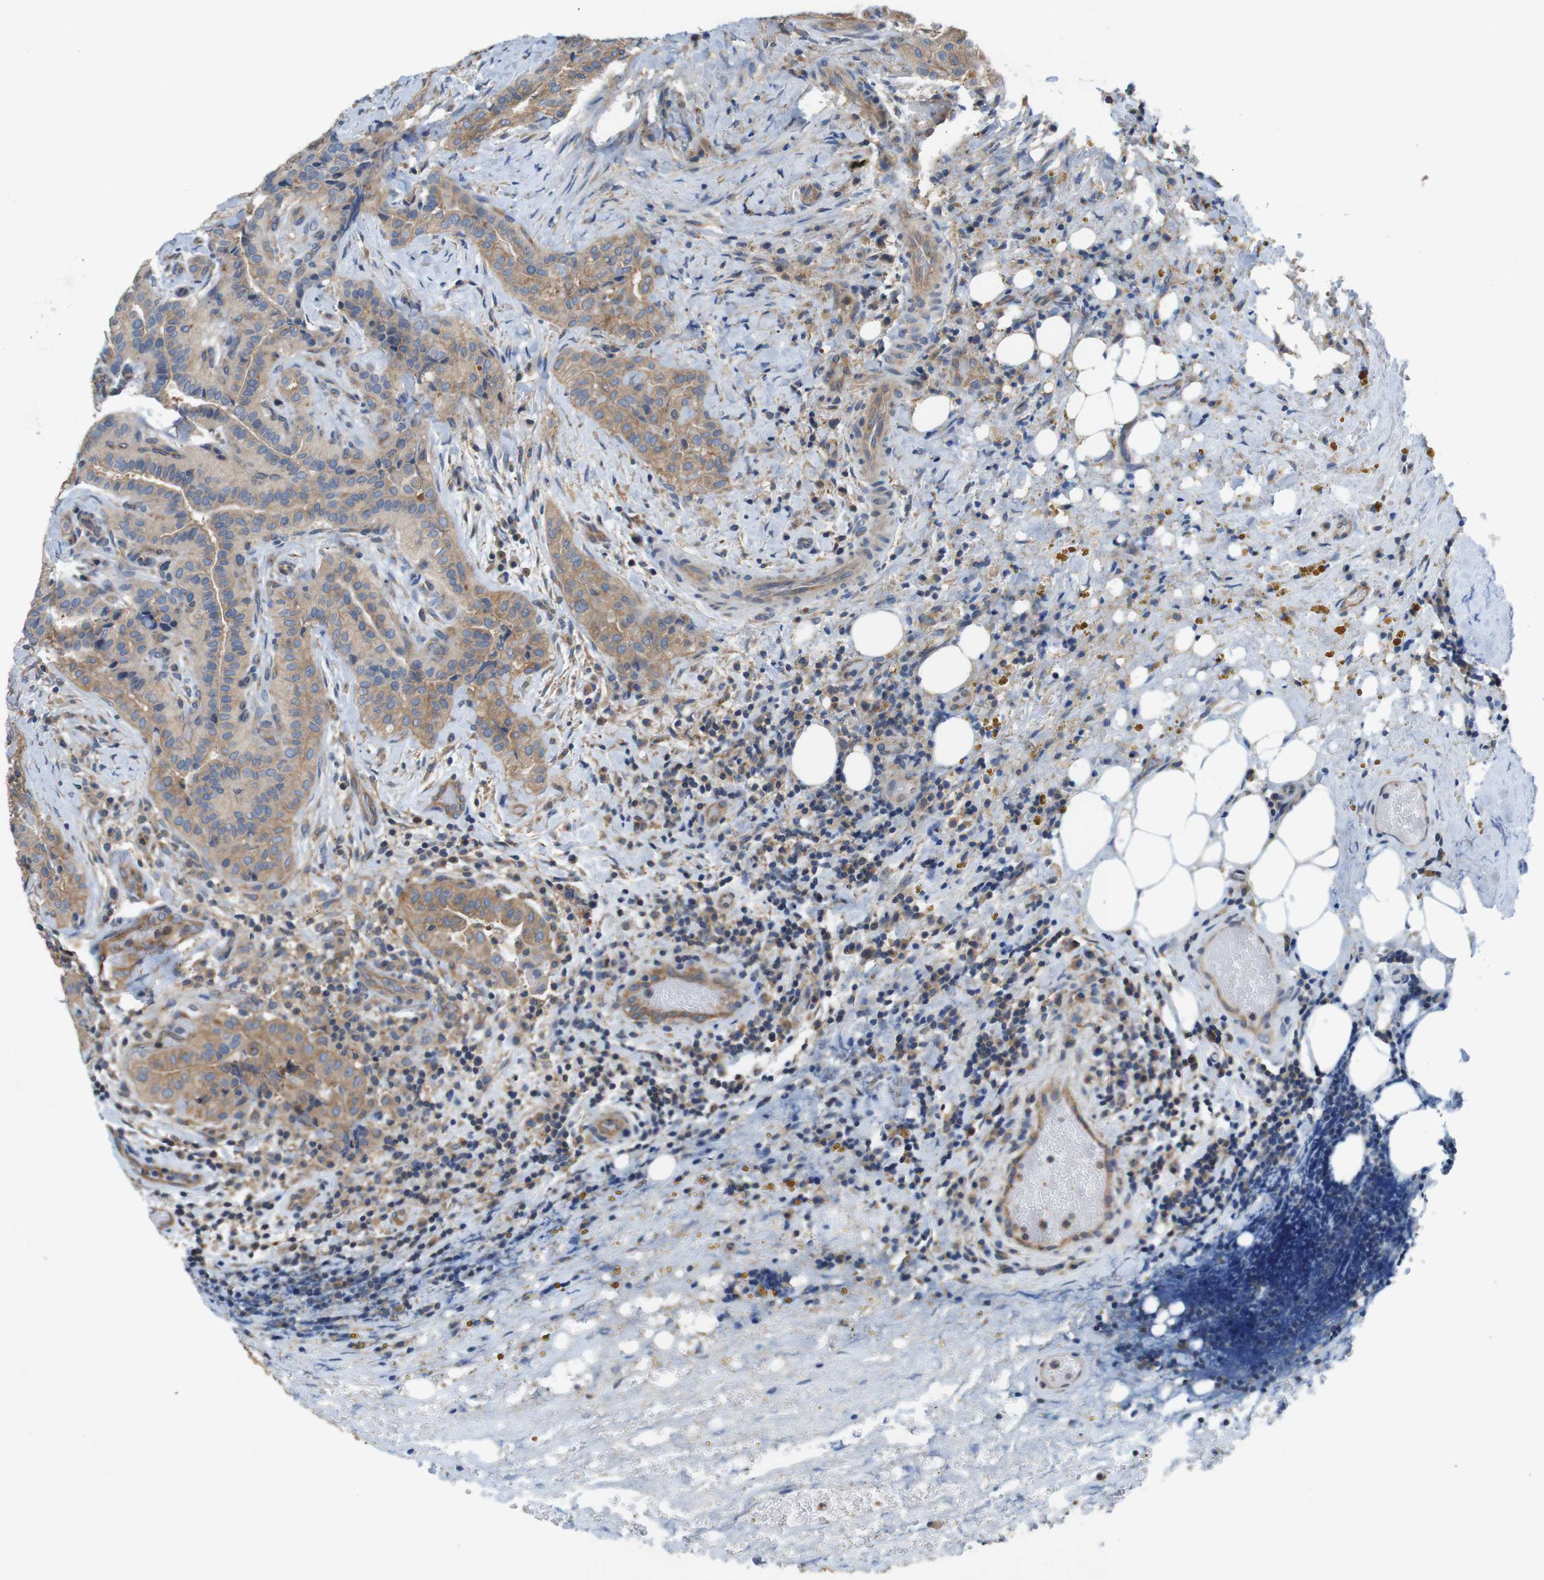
{"staining": {"intensity": "weak", "quantity": ">75%", "location": "cytoplasmic/membranous"}, "tissue": "thyroid cancer", "cell_type": "Tumor cells", "image_type": "cancer", "snomed": [{"axis": "morphology", "description": "Papillary adenocarcinoma, NOS"}, {"axis": "topography", "description": "Thyroid gland"}], "caption": "Immunohistochemistry (DAB (3,3'-diaminobenzidine)) staining of papillary adenocarcinoma (thyroid) reveals weak cytoplasmic/membranous protein expression in about >75% of tumor cells.", "gene": "DCTN1", "patient": {"sex": "male", "age": 77}}